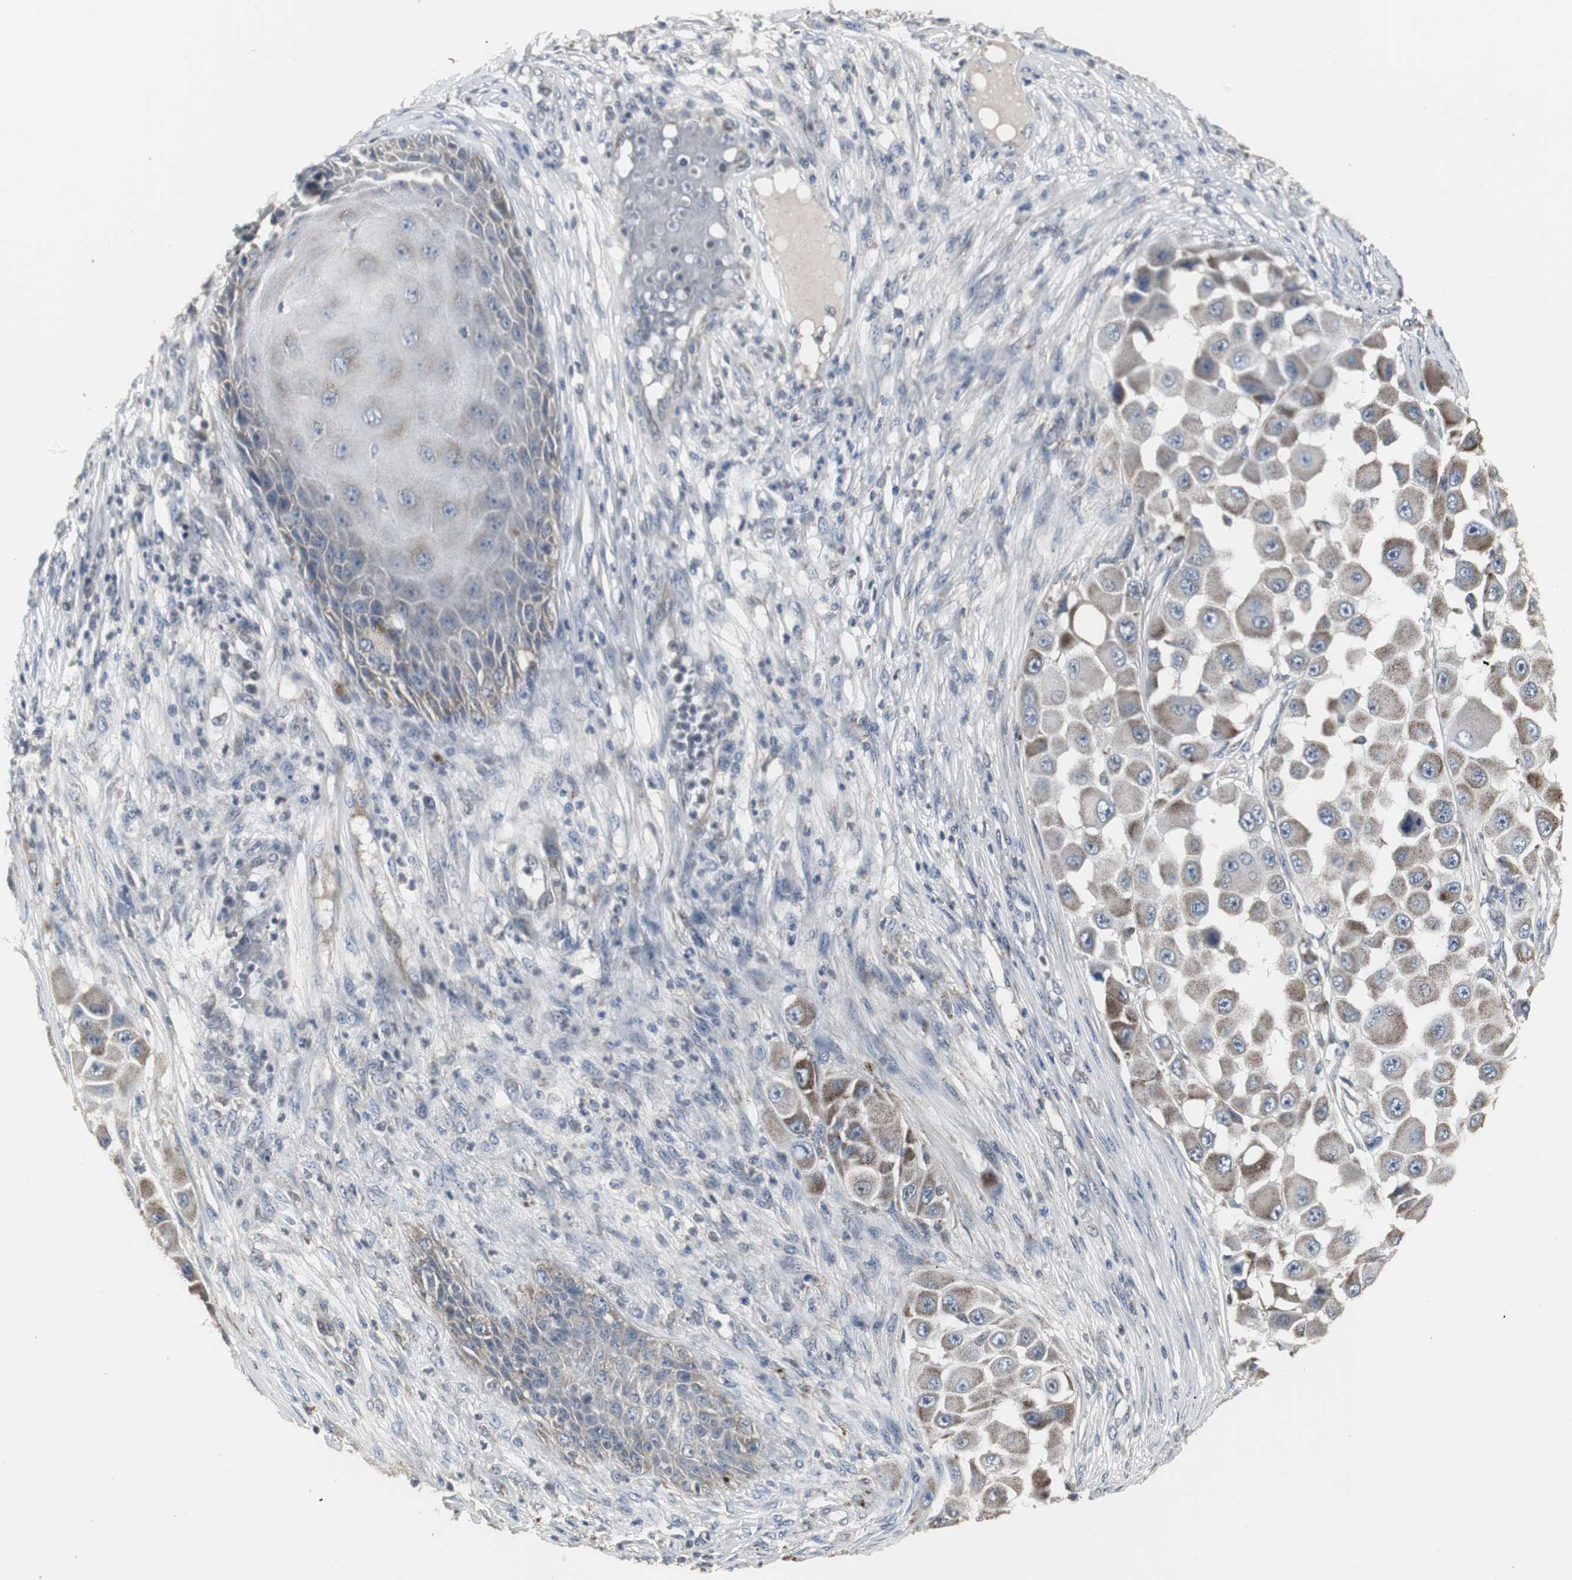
{"staining": {"intensity": "moderate", "quantity": ">75%", "location": "cytoplasmic/membranous"}, "tissue": "melanoma", "cell_type": "Tumor cells", "image_type": "cancer", "snomed": [{"axis": "morphology", "description": "Malignant melanoma, NOS"}, {"axis": "topography", "description": "Skin"}], "caption": "Melanoma stained for a protein (brown) reveals moderate cytoplasmic/membranous positive positivity in about >75% of tumor cells.", "gene": "ACAA1", "patient": {"sex": "female", "age": 81}}